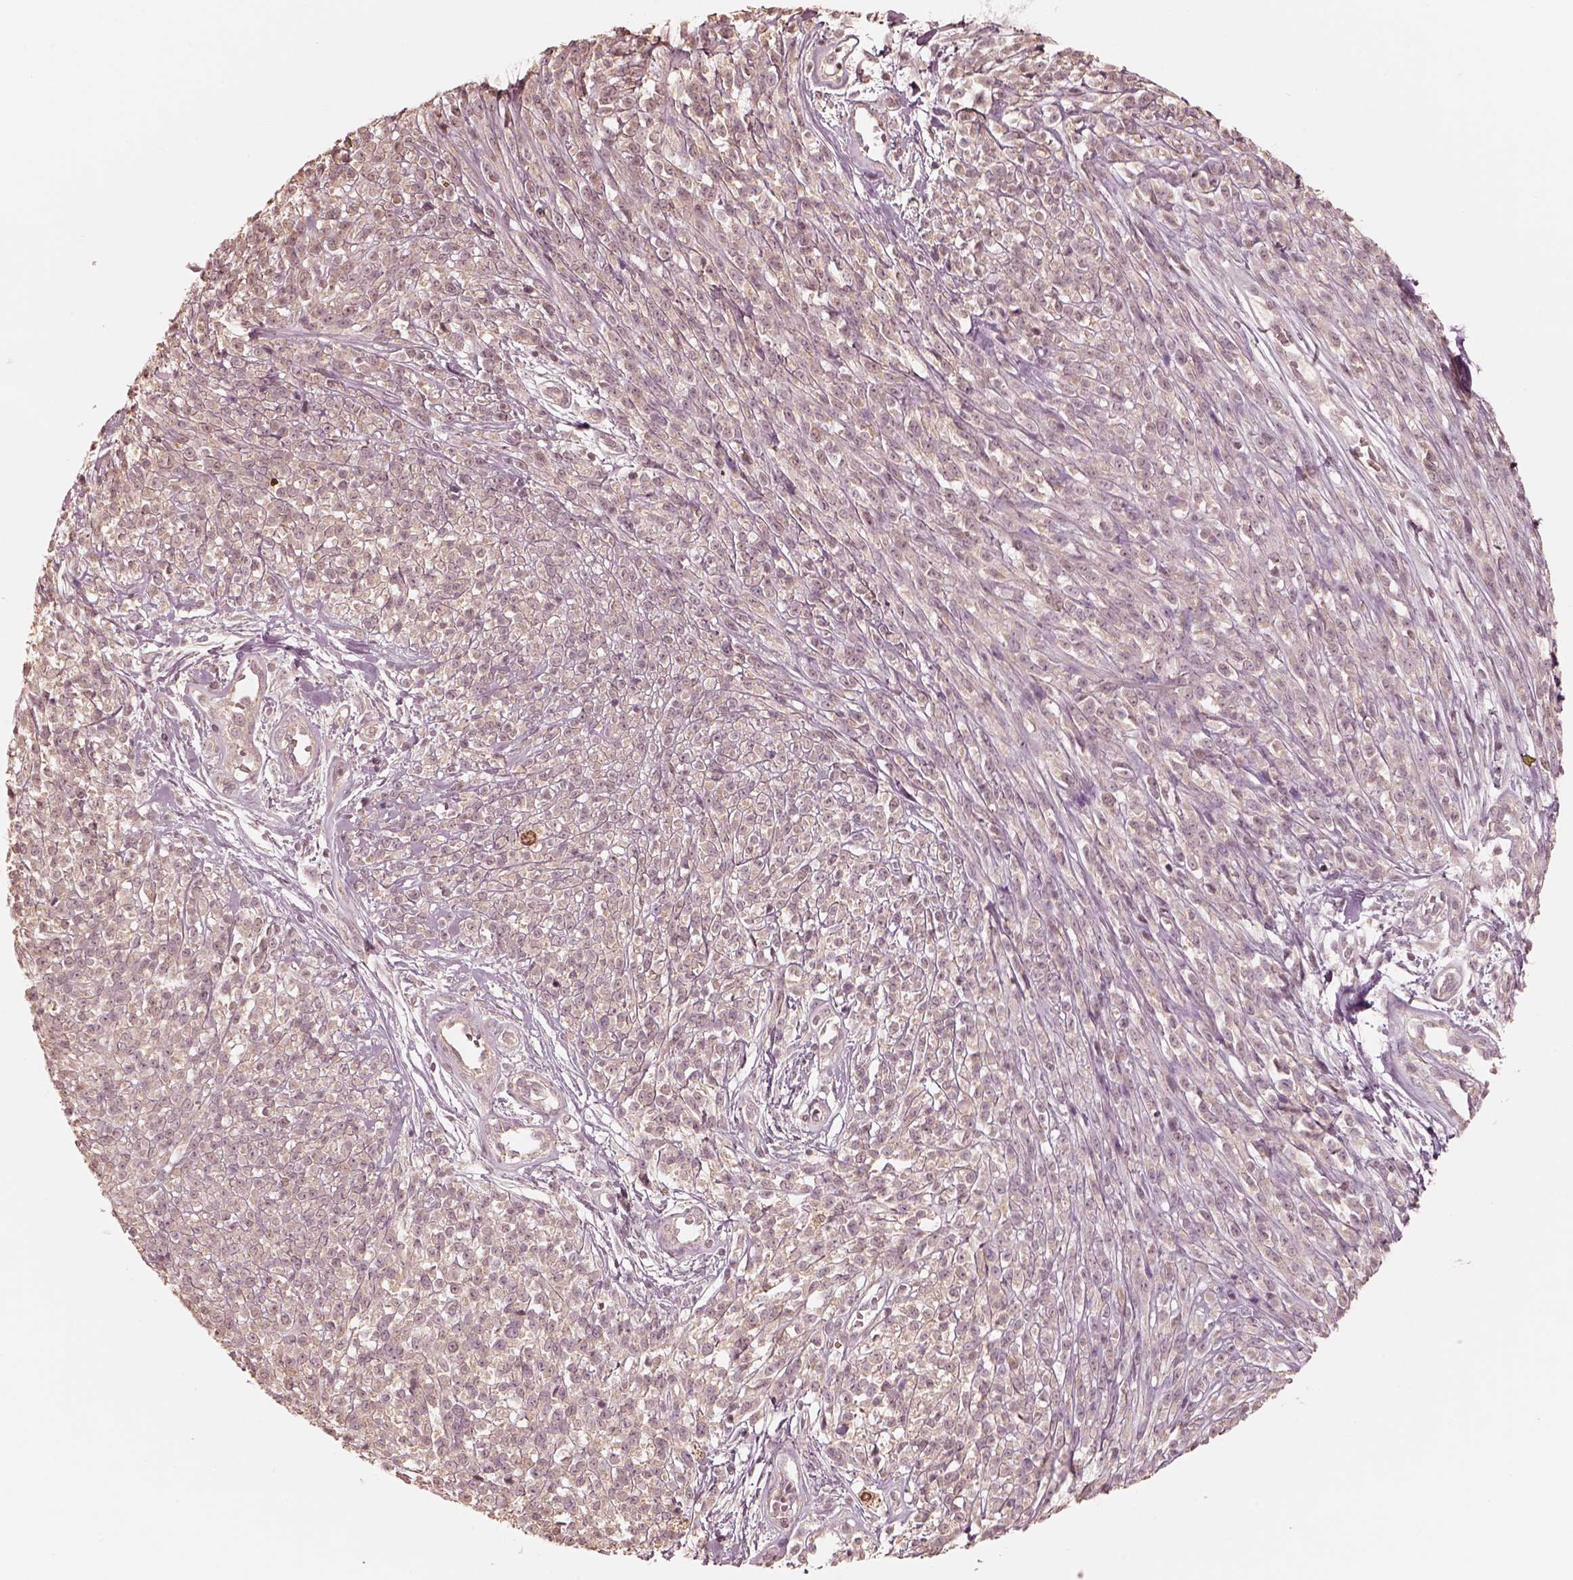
{"staining": {"intensity": "weak", "quantity": "<25%", "location": "cytoplasmic/membranous"}, "tissue": "melanoma", "cell_type": "Tumor cells", "image_type": "cancer", "snomed": [{"axis": "morphology", "description": "Malignant melanoma, NOS"}, {"axis": "topography", "description": "Skin"}, {"axis": "topography", "description": "Skin of trunk"}], "caption": "Micrograph shows no protein positivity in tumor cells of melanoma tissue. (Stains: DAB (3,3'-diaminobenzidine) IHC with hematoxylin counter stain, Microscopy: brightfield microscopy at high magnification).", "gene": "KIF5C", "patient": {"sex": "male", "age": 74}}